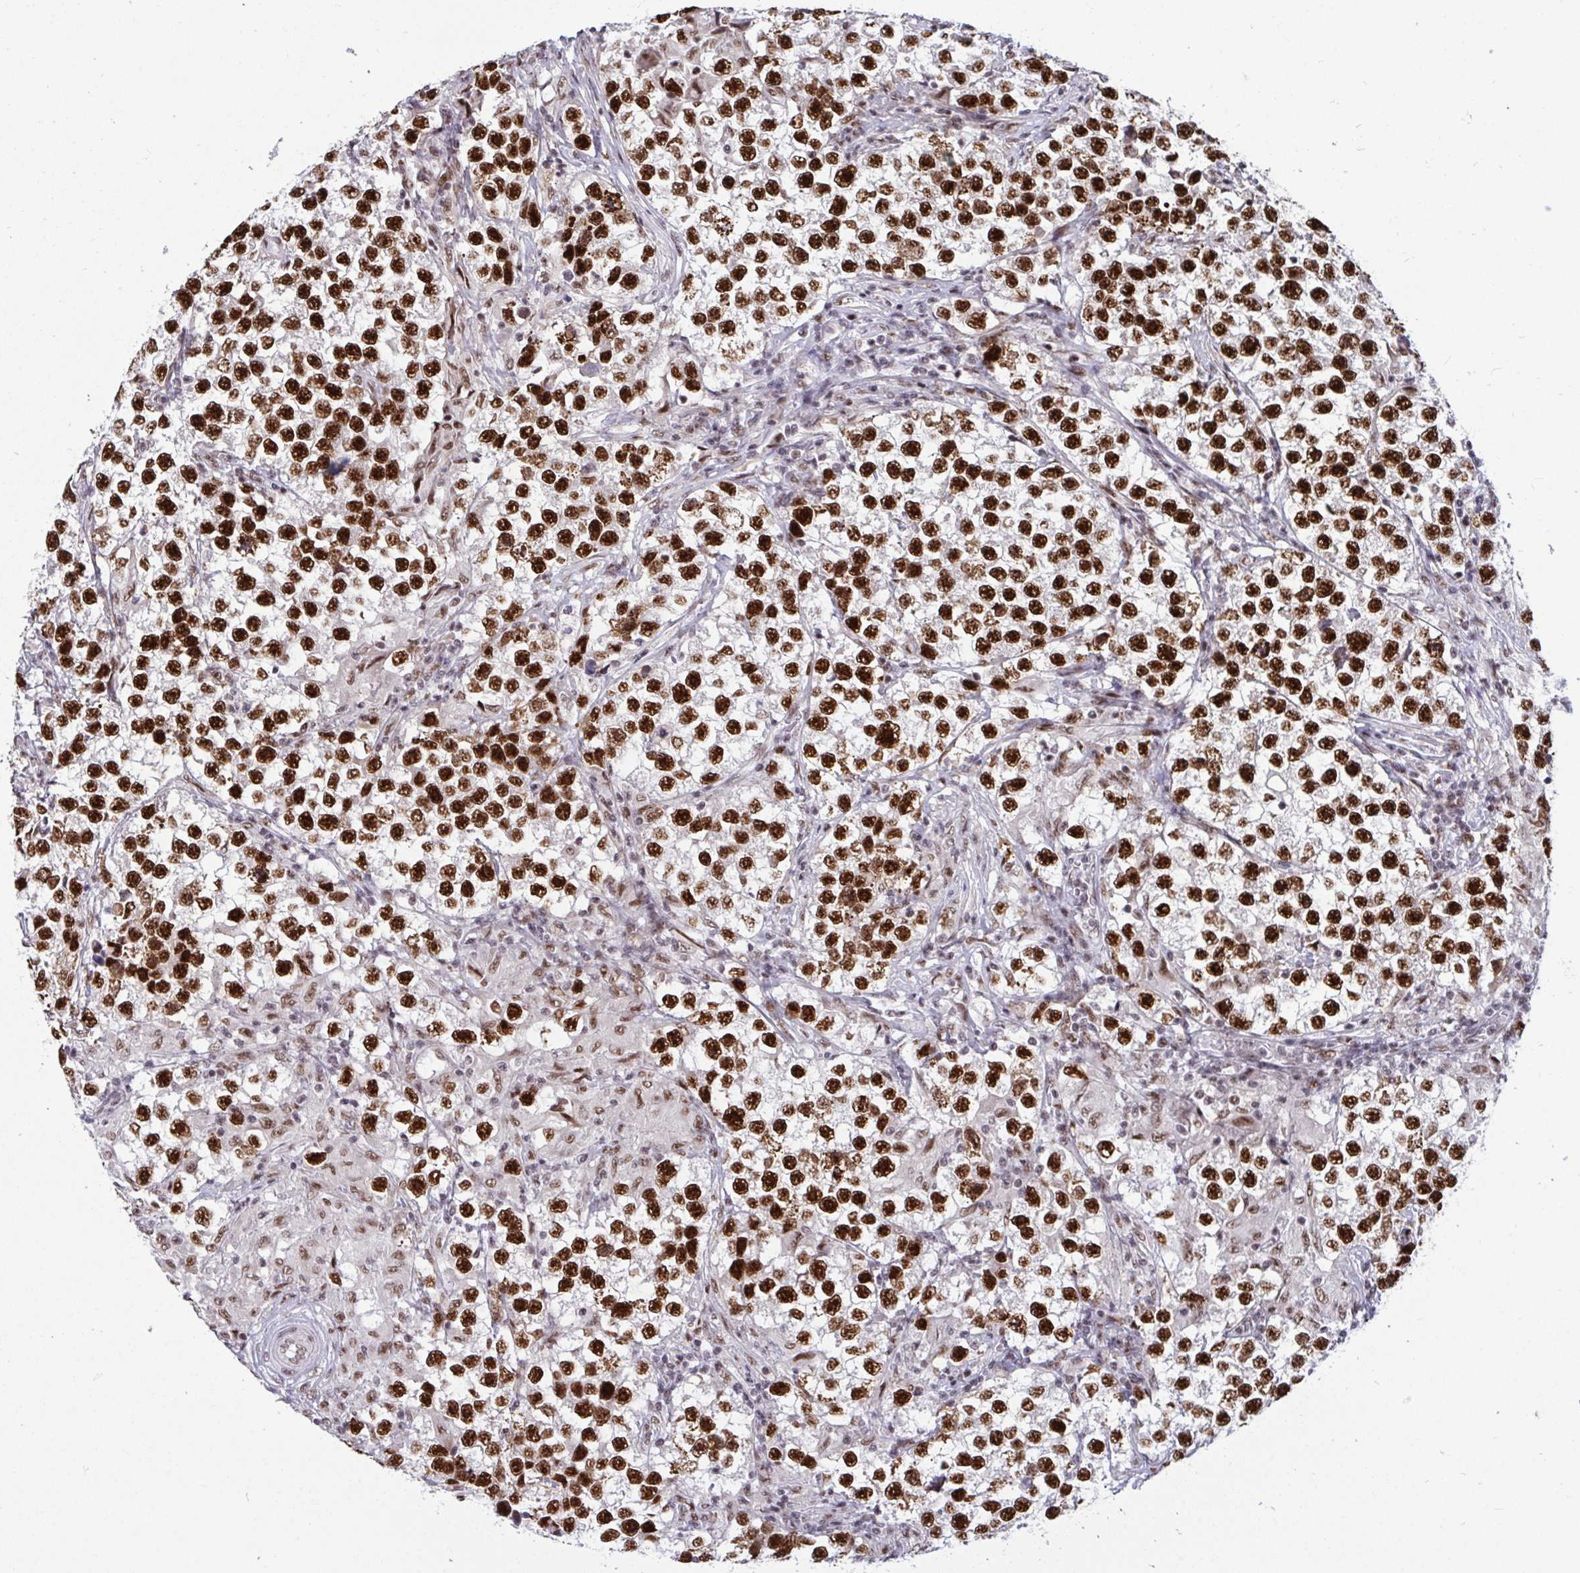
{"staining": {"intensity": "strong", "quantity": ">75%", "location": "nuclear"}, "tissue": "testis cancer", "cell_type": "Tumor cells", "image_type": "cancer", "snomed": [{"axis": "morphology", "description": "Seminoma, NOS"}, {"axis": "topography", "description": "Testis"}], "caption": "IHC staining of seminoma (testis), which shows high levels of strong nuclear expression in about >75% of tumor cells indicating strong nuclear protein staining. The staining was performed using DAB (3,3'-diaminobenzidine) (brown) for protein detection and nuclei were counterstained in hematoxylin (blue).", "gene": "WBP11", "patient": {"sex": "male", "age": 46}}